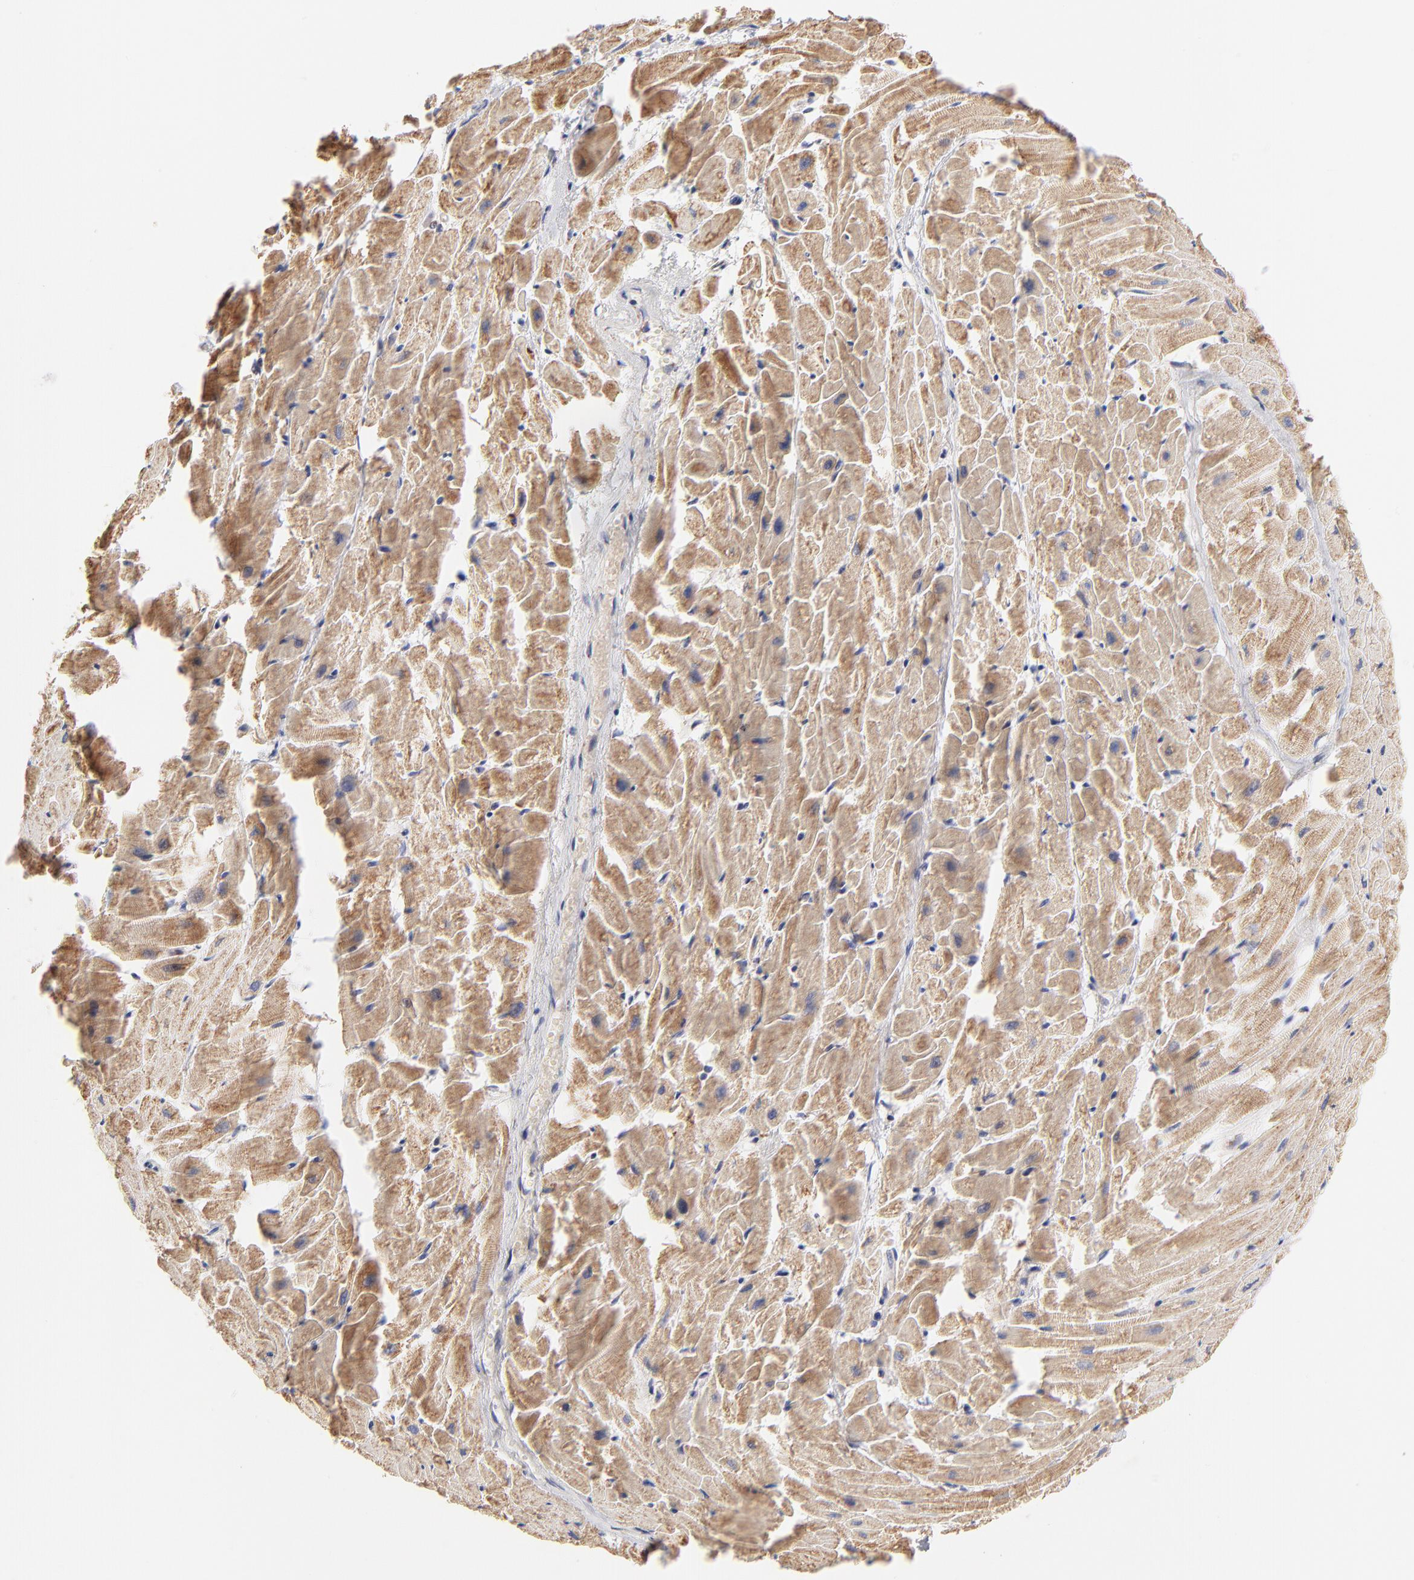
{"staining": {"intensity": "moderate", "quantity": ">75%", "location": "cytoplasmic/membranous"}, "tissue": "heart muscle", "cell_type": "Cardiomyocytes", "image_type": "normal", "snomed": [{"axis": "morphology", "description": "Normal tissue, NOS"}, {"axis": "topography", "description": "Heart"}], "caption": "Protein analysis of normal heart muscle demonstrates moderate cytoplasmic/membranous expression in about >75% of cardiomyocytes. Immunohistochemistry (ihc) stains the protein in brown and the nuclei are stained blue.", "gene": "MRPL58", "patient": {"sex": "female", "age": 19}}